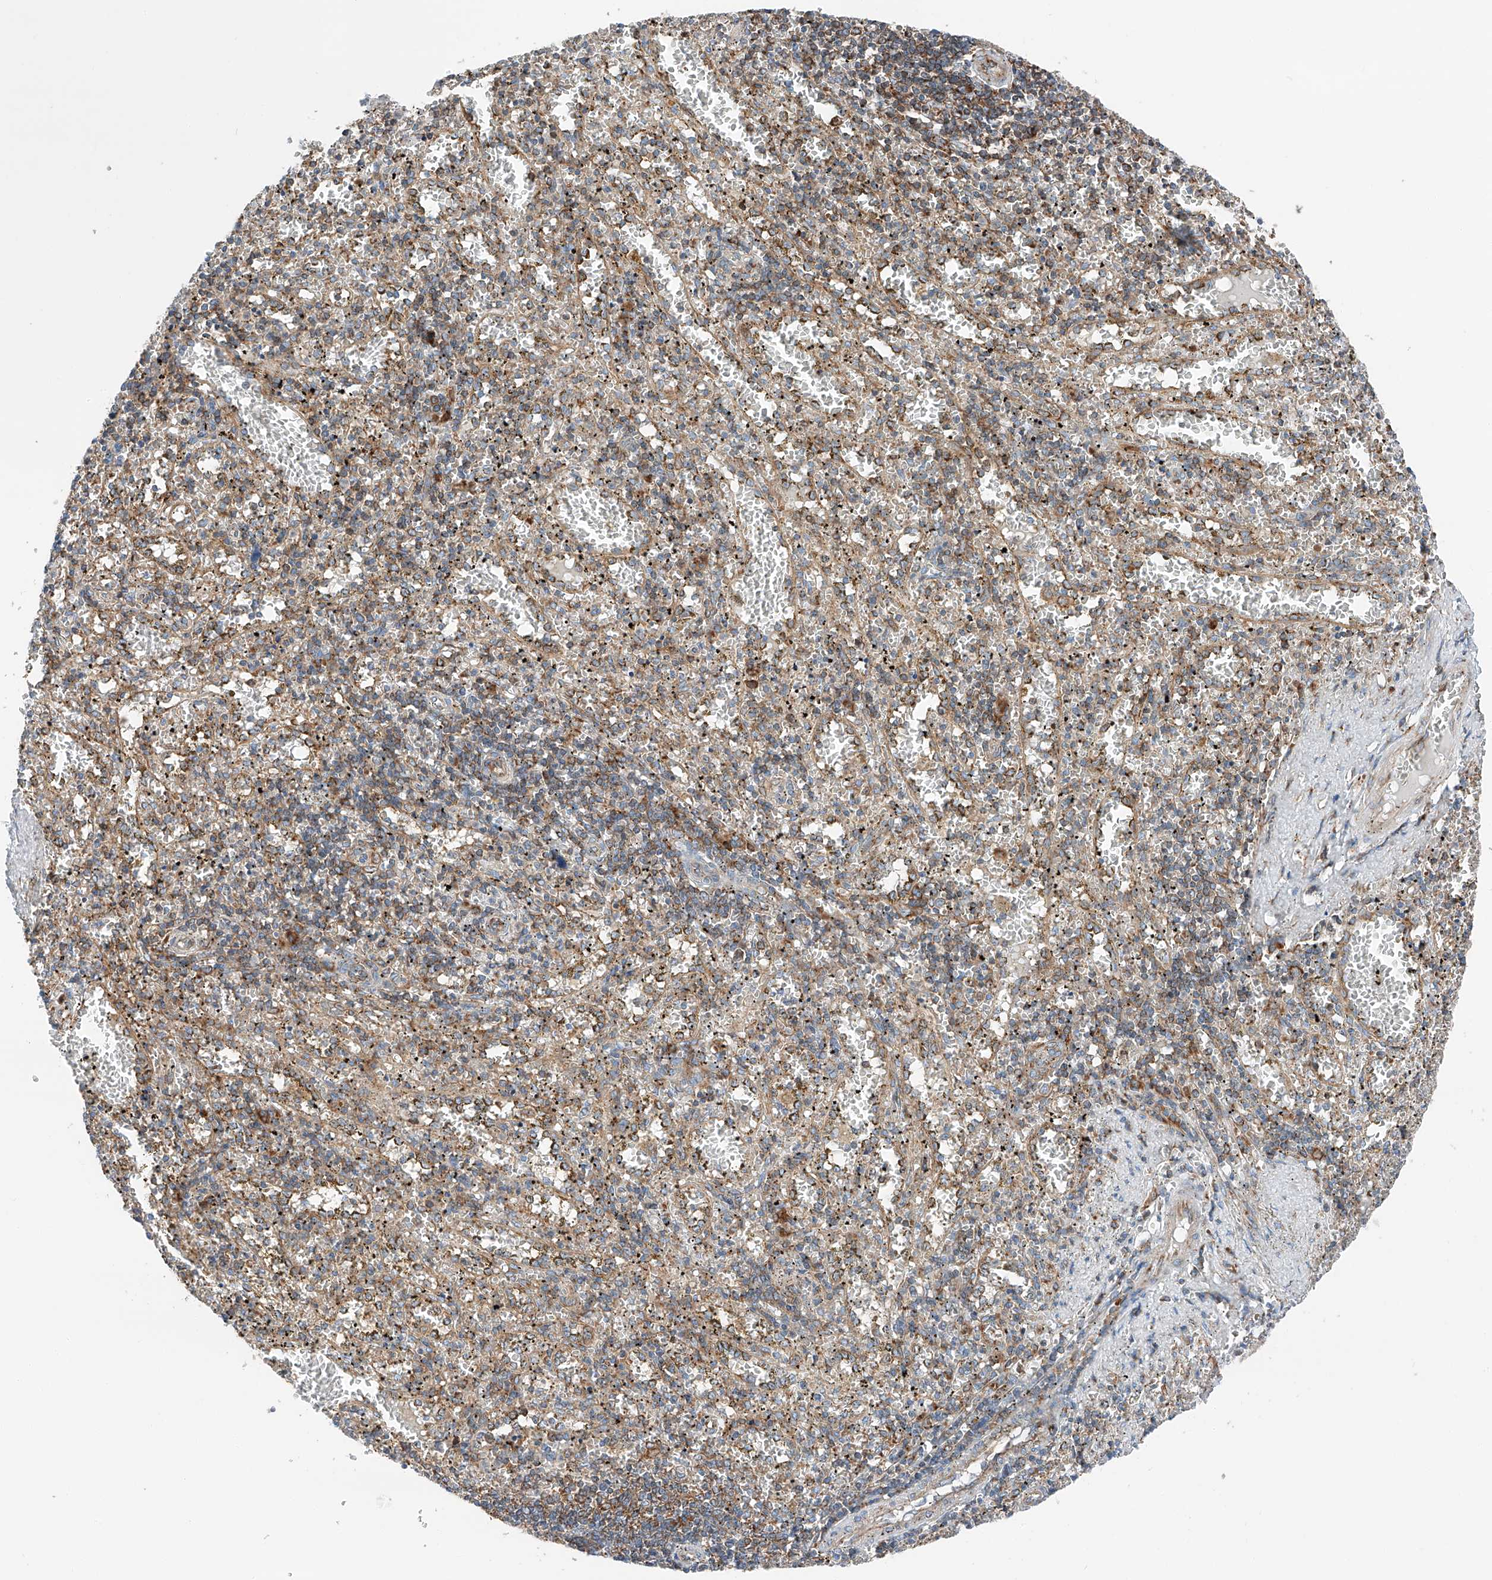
{"staining": {"intensity": "moderate", "quantity": "25%-75%", "location": "cytoplasmic/membranous"}, "tissue": "spleen", "cell_type": "Cells in red pulp", "image_type": "normal", "snomed": [{"axis": "morphology", "description": "Normal tissue, NOS"}, {"axis": "topography", "description": "Spleen"}], "caption": "Human spleen stained for a protein (brown) reveals moderate cytoplasmic/membranous positive expression in approximately 25%-75% of cells in red pulp.", "gene": "ZC3H15", "patient": {"sex": "male", "age": 11}}